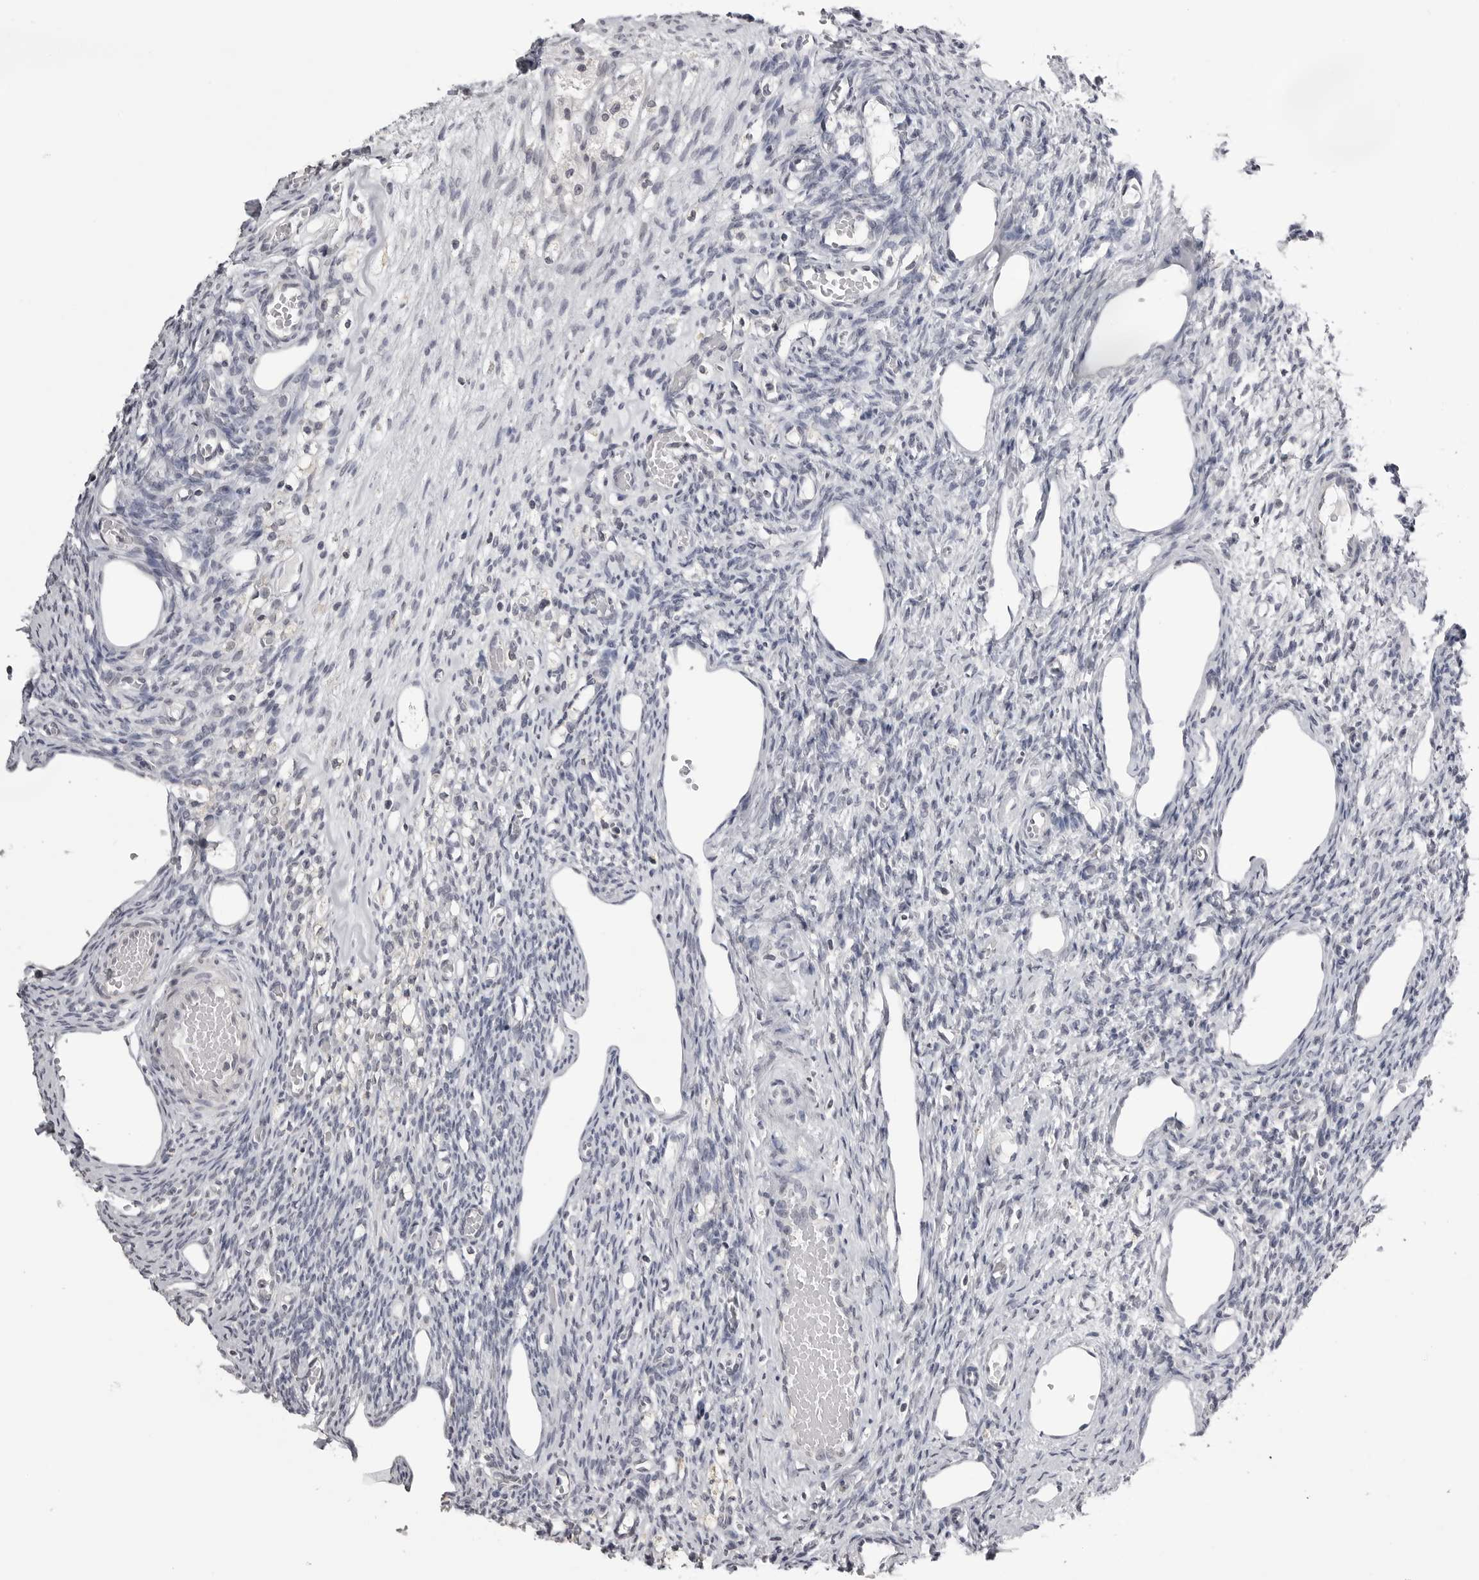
{"staining": {"intensity": "negative", "quantity": "none", "location": "none"}, "tissue": "ovary", "cell_type": "Follicle cells", "image_type": "normal", "snomed": [{"axis": "morphology", "description": "Normal tissue, NOS"}, {"axis": "topography", "description": "Ovary"}], "caption": "Immunohistochemical staining of normal ovary displays no significant positivity in follicle cells.", "gene": "GPN2", "patient": {"sex": "female", "age": 33}}